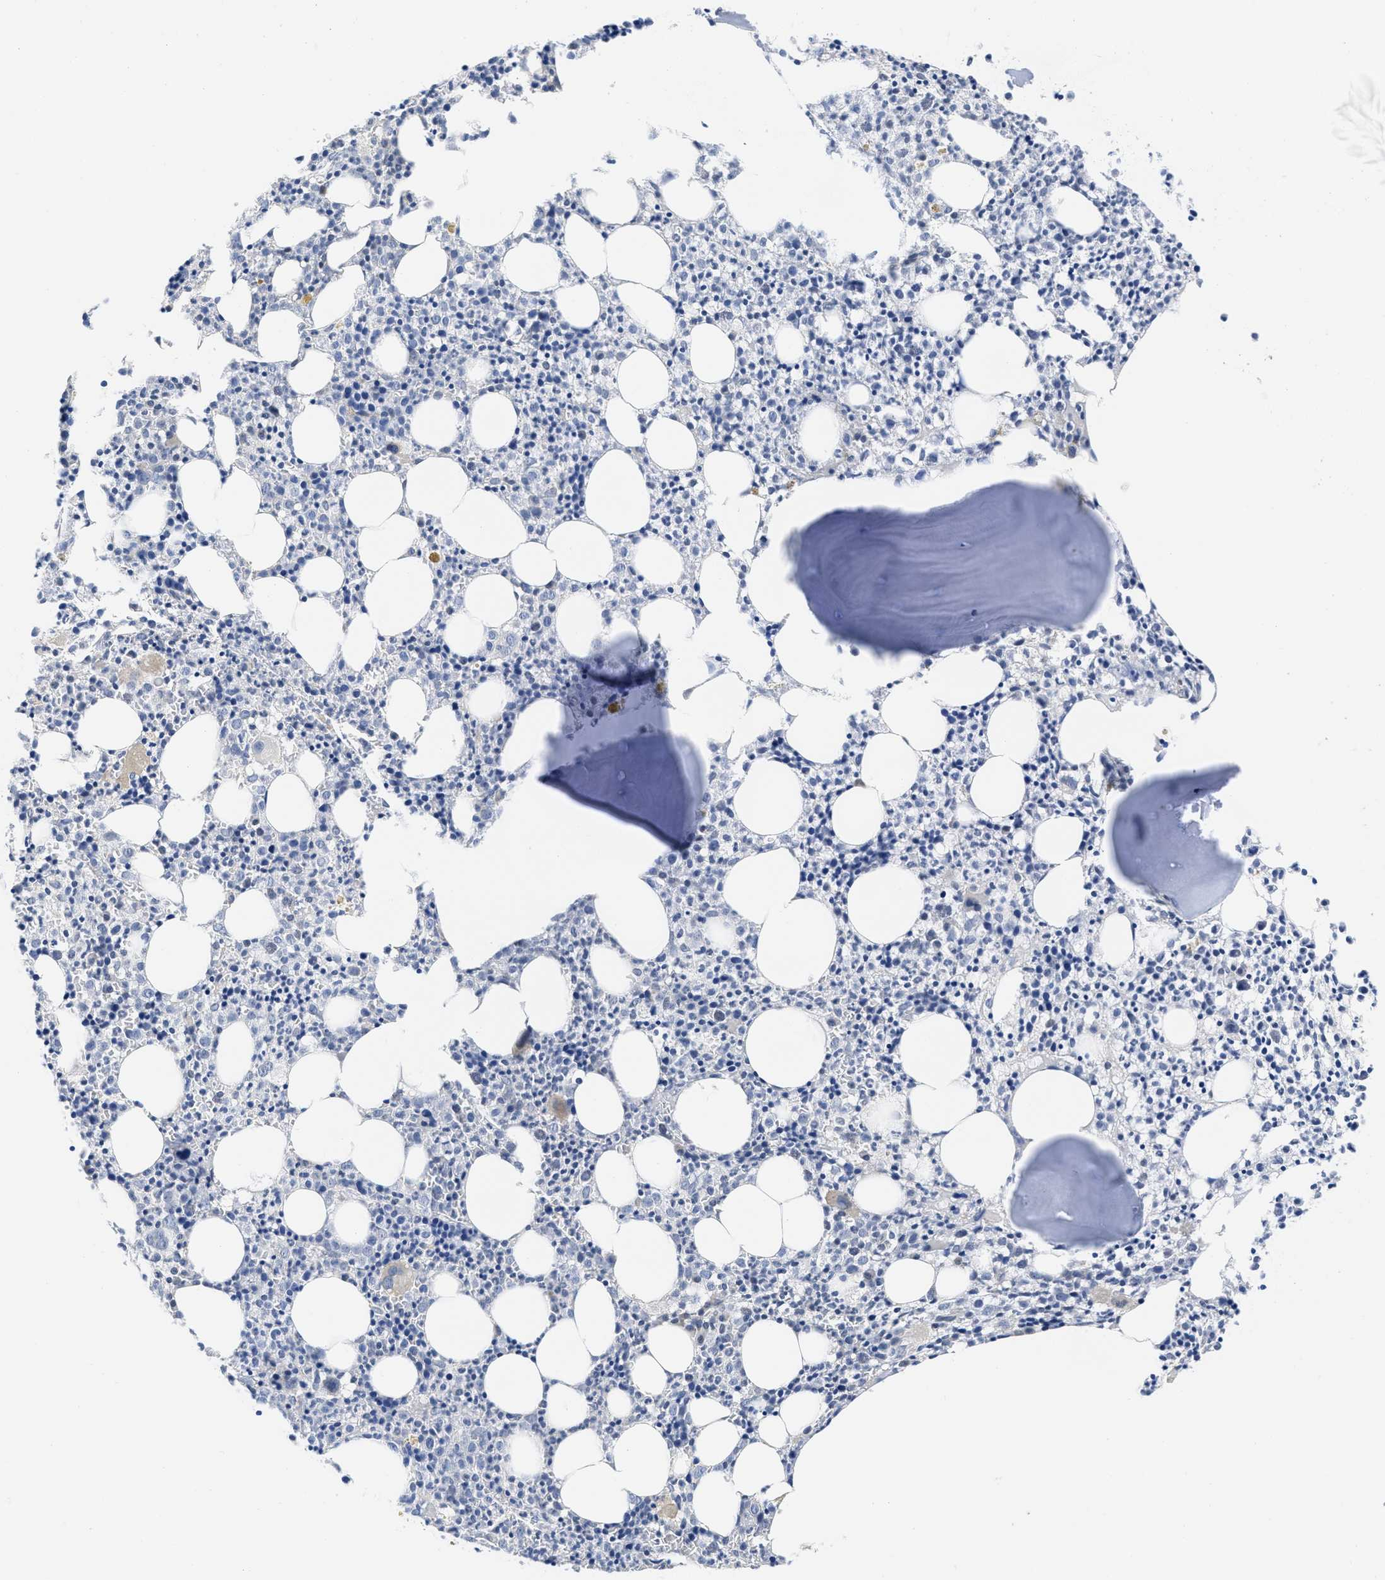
{"staining": {"intensity": "weak", "quantity": "<25%", "location": "cytoplasmic/membranous"}, "tissue": "bone marrow", "cell_type": "Hematopoietic cells", "image_type": "normal", "snomed": [{"axis": "morphology", "description": "Normal tissue, NOS"}, {"axis": "morphology", "description": "Inflammation, NOS"}, {"axis": "topography", "description": "Bone marrow"}], "caption": "Immunohistochemical staining of unremarkable human bone marrow exhibits no significant positivity in hematopoietic cells.", "gene": "ACKR1", "patient": {"sex": "male", "age": 25}}